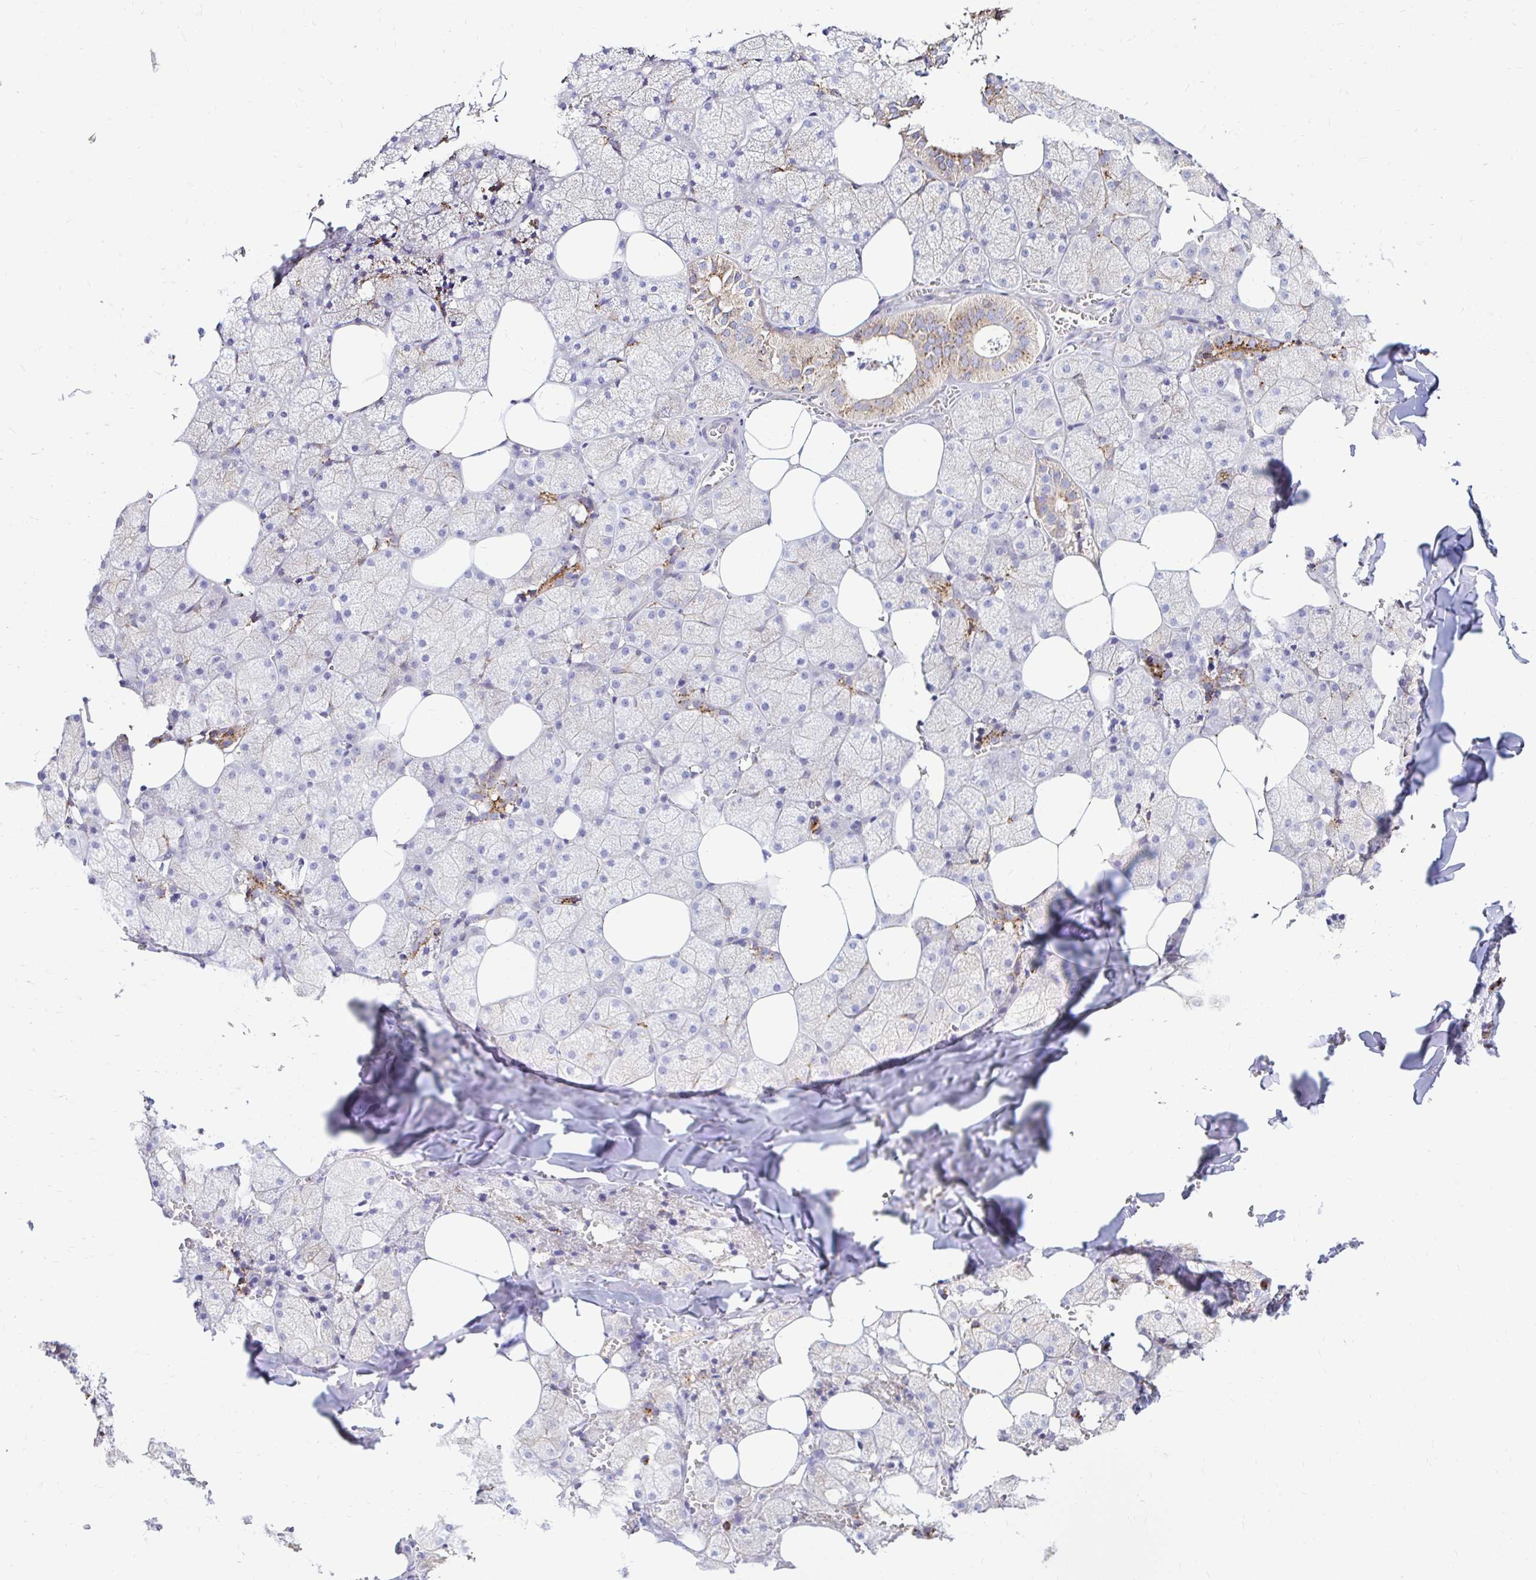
{"staining": {"intensity": "strong", "quantity": "25%-75%", "location": "cytoplasmic/membranous"}, "tissue": "salivary gland", "cell_type": "Glandular cells", "image_type": "normal", "snomed": [{"axis": "morphology", "description": "Normal tissue, NOS"}, {"axis": "topography", "description": "Salivary gland"}, {"axis": "topography", "description": "Peripheral nerve tissue"}], "caption": "Unremarkable salivary gland was stained to show a protein in brown. There is high levels of strong cytoplasmic/membranous positivity in about 25%-75% of glandular cells. Using DAB (3,3'-diaminobenzidine) (brown) and hematoxylin (blue) stains, captured at high magnification using brightfield microscopy.", "gene": "FUCA1", "patient": {"sex": "male", "age": 38}}